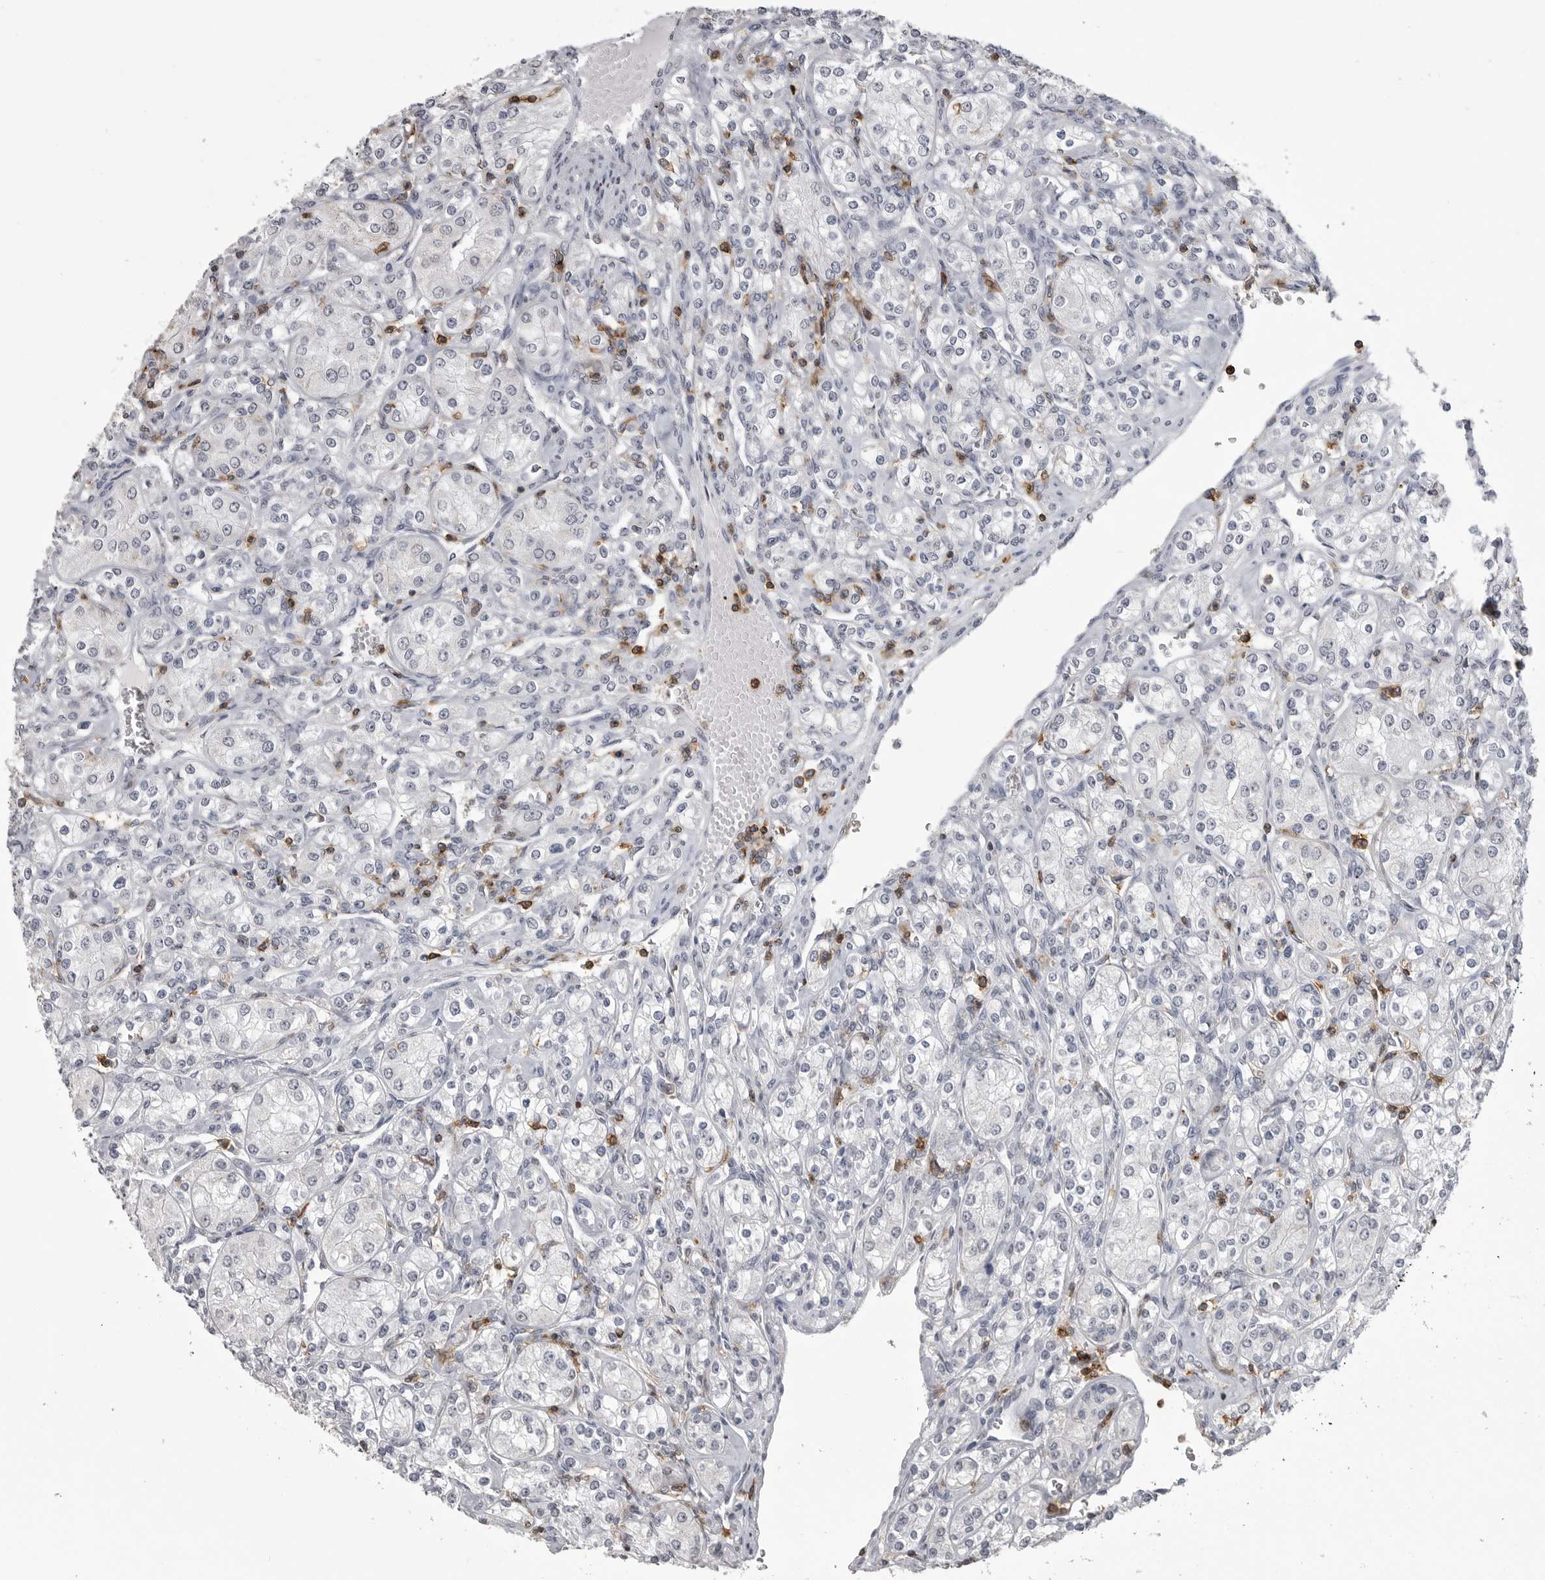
{"staining": {"intensity": "negative", "quantity": "none", "location": "none"}, "tissue": "renal cancer", "cell_type": "Tumor cells", "image_type": "cancer", "snomed": [{"axis": "morphology", "description": "Adenocarcinoma, NOS"}, {"axis": "topography", "description": "Kidney"}], "caption": "This is a photomicrograph of IHC staining of renal adenocarcinoma, which shows no staining in tumor cells. (Stains: DAB (3,3'-diaminobenzidine) IHC with hematoxylin counter stain, Microscopy: brightfield microscopy at high magnification).", "gene": "ITGAL", "patient": {"sex": "male", "age": 77}}